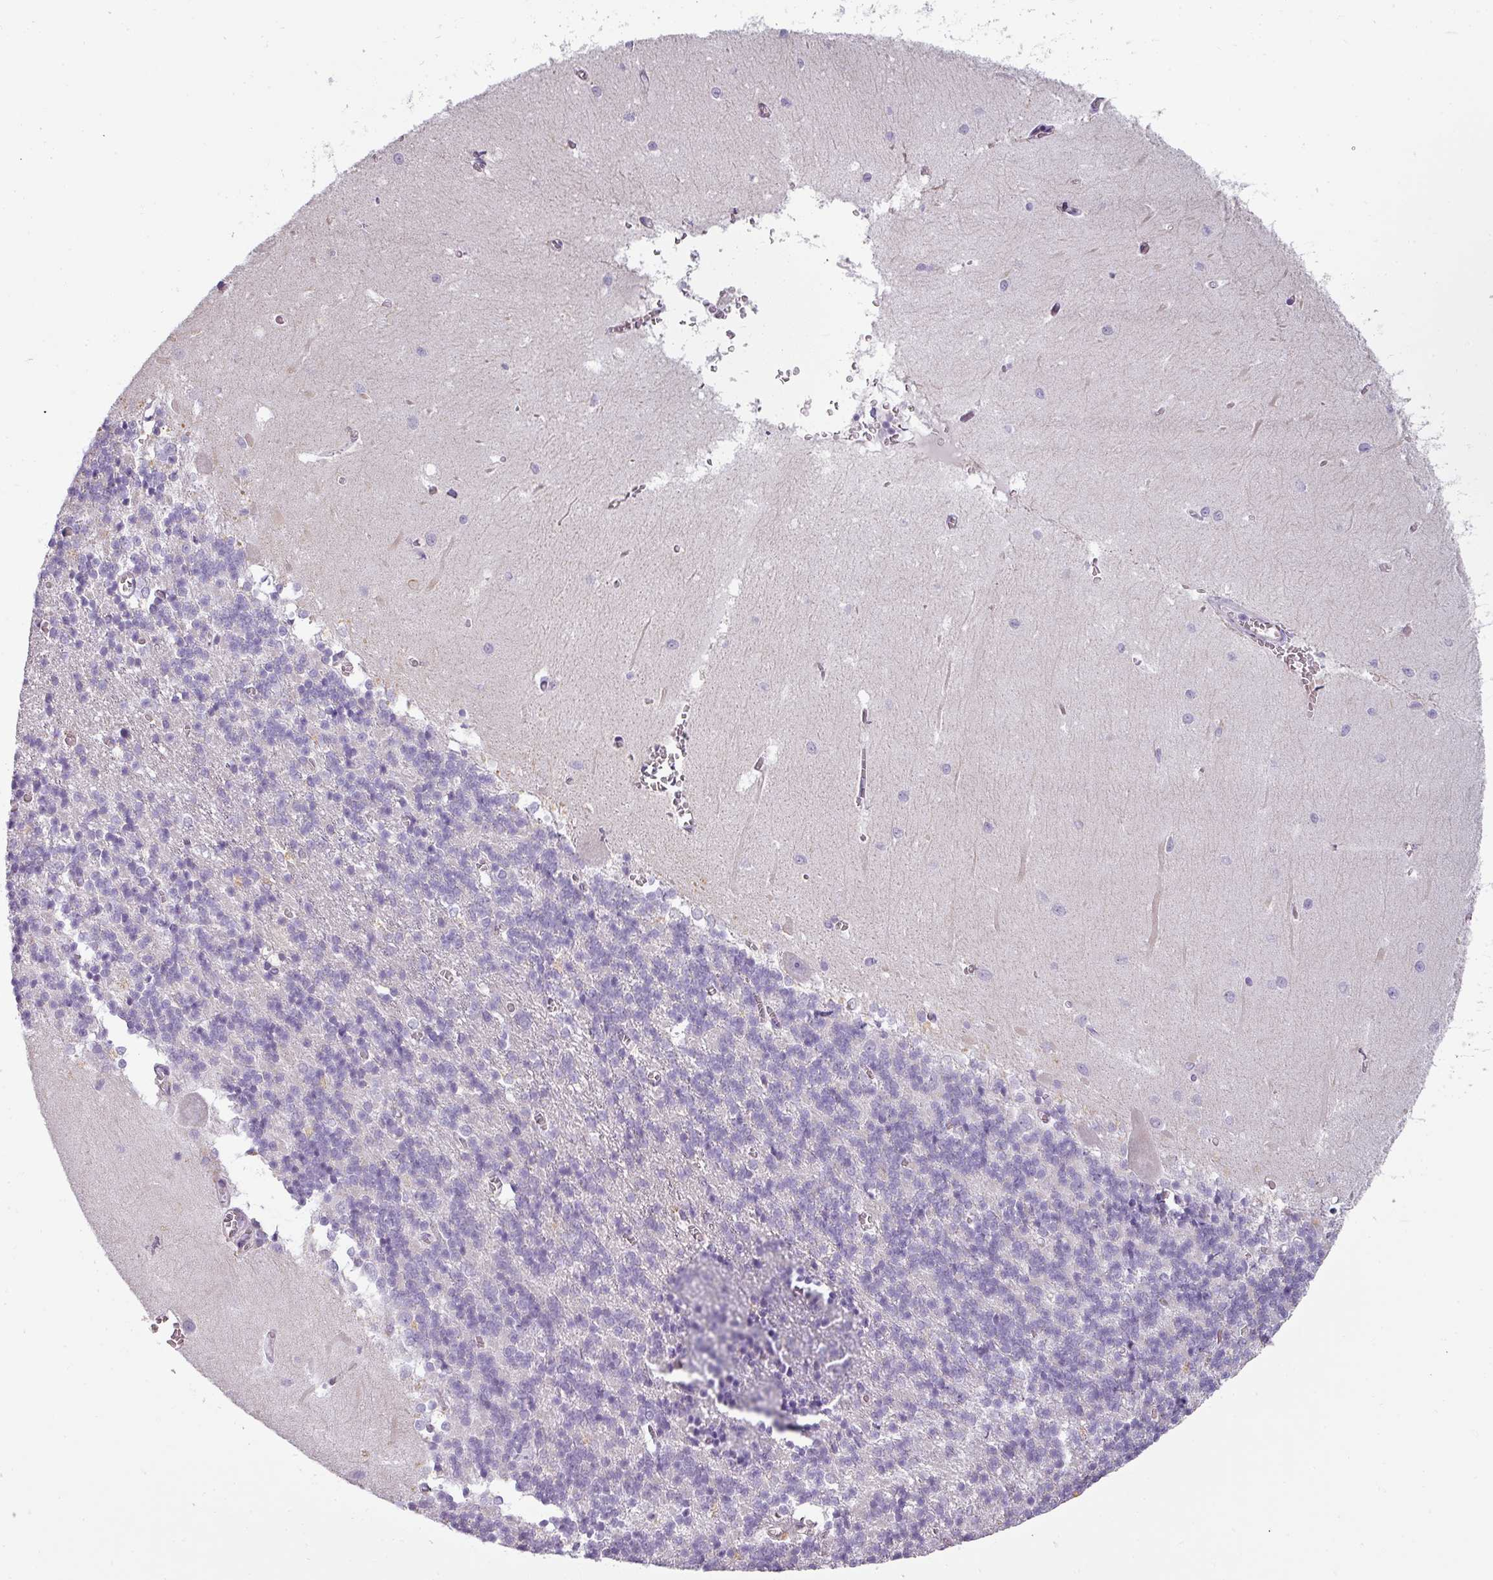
{"staining": {"intensity": "negative", "quantity": "none", "location": "none"}, "tissue": "cerebellum", "cell_type": "Cells in granular layer", "image_type": "normal", "snomed": [{"axis": "morphology", "description": "Normal tissue, NOS"}, {"axis": "topography", "description": "Cerebellum"}], "caption": "Protein analysis of benign cerebellum demonstrates no significant staining in cells in granular layer.", "gene": "ASB1", "patient": {"sex": "male", "age": 37}}